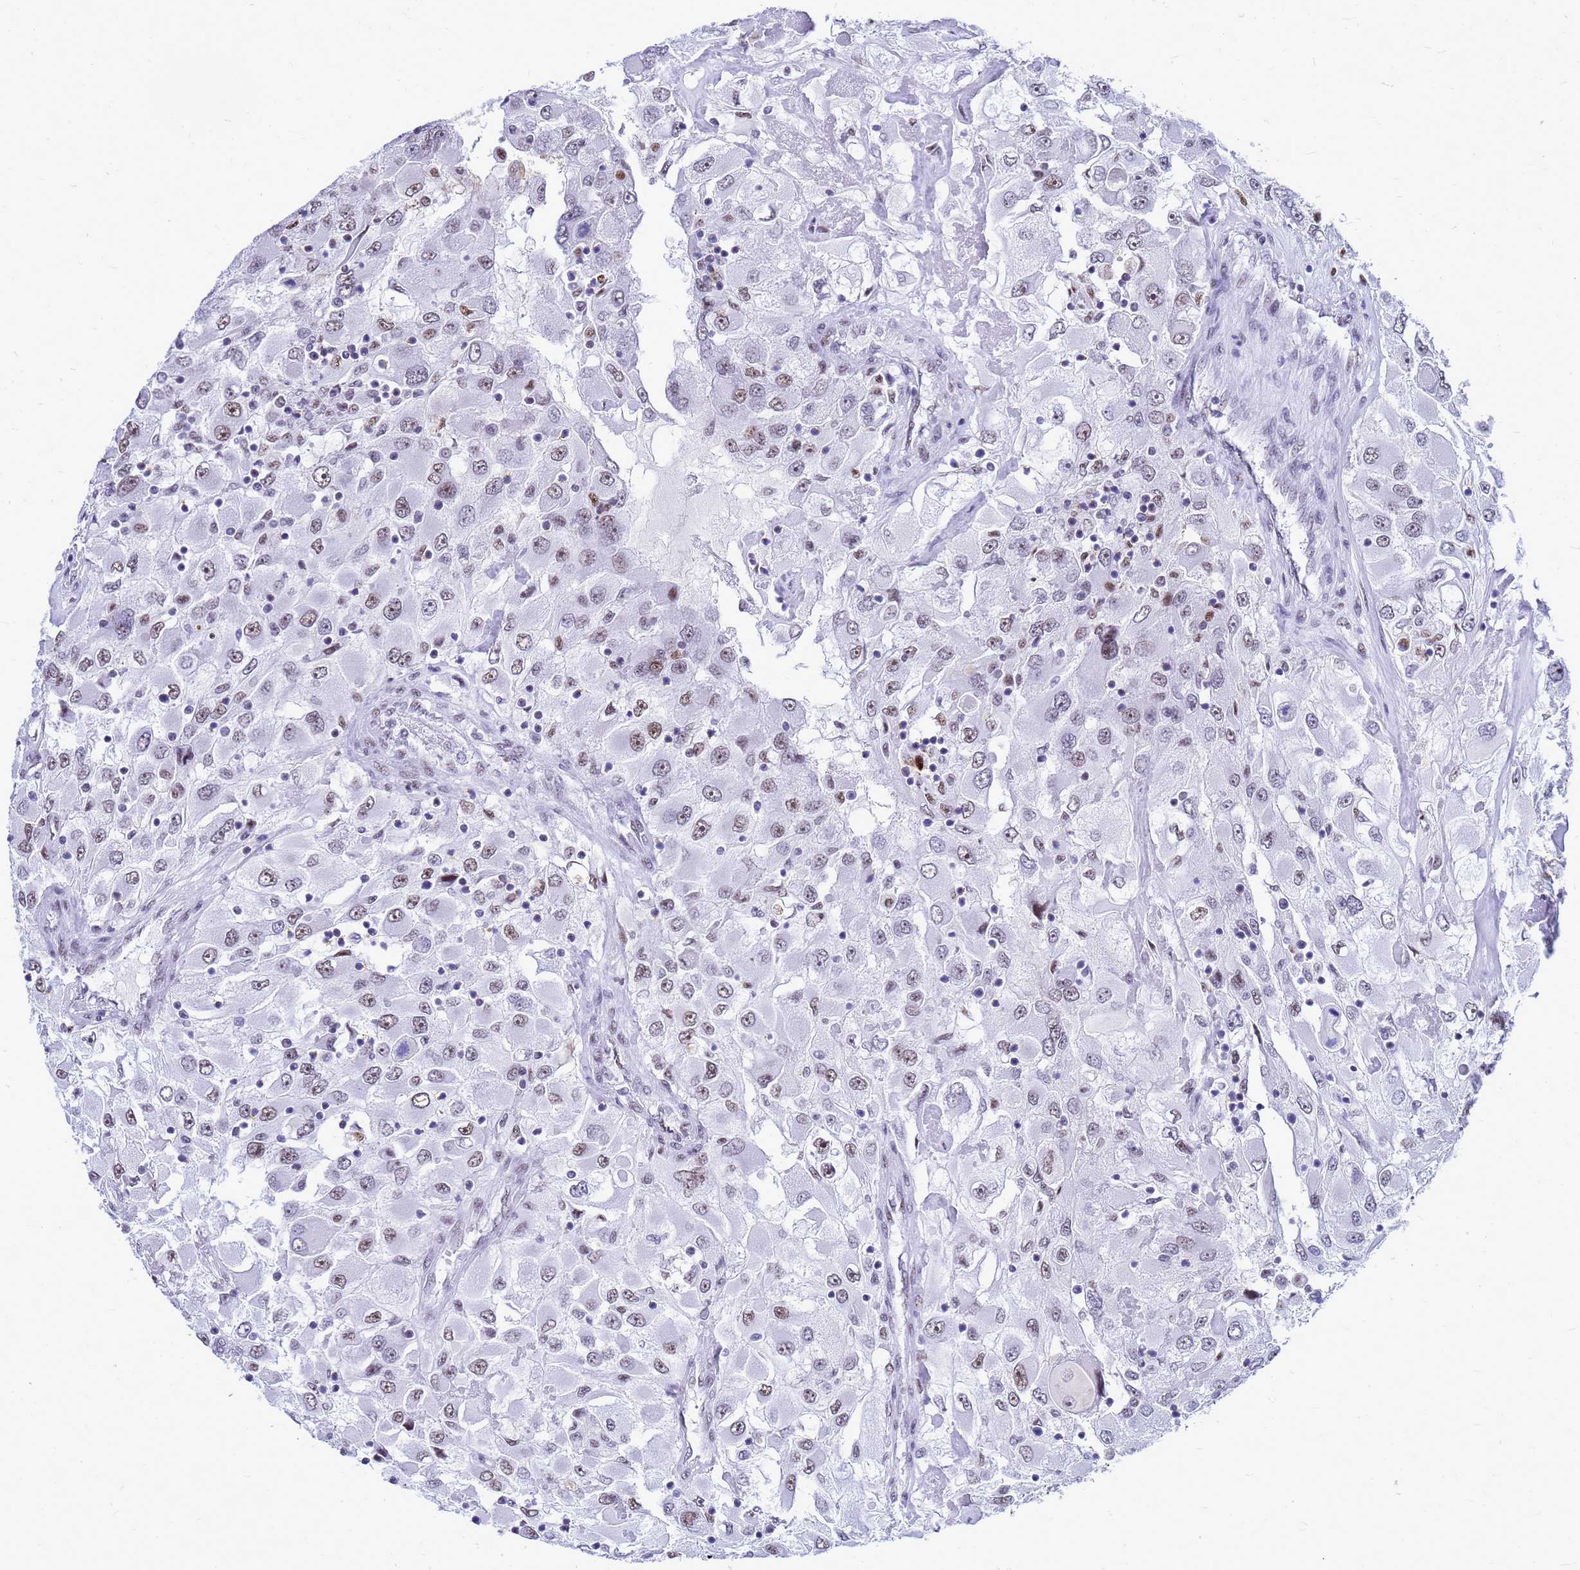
{"staining": {"intensity": "weak", "quantity": "25%-75%", "location": "nuclear"}, "tissue": "renal cancer", "cell_type": "Tumor cells", "image_type": "cancer", "snomed": [{"axis": "morphology", "description": "Adenocarcinoma, NOS"}, {"axis": "topography", "description": "Kidney"}], "caption": "DAB immunohistochemical staining of renal adenocarcinoma reveals weak nuclear protein staining in approximately 25%-75% of tumor cells.", "gene": "SART3", "patient": {"sex": "female", "age": 52}}